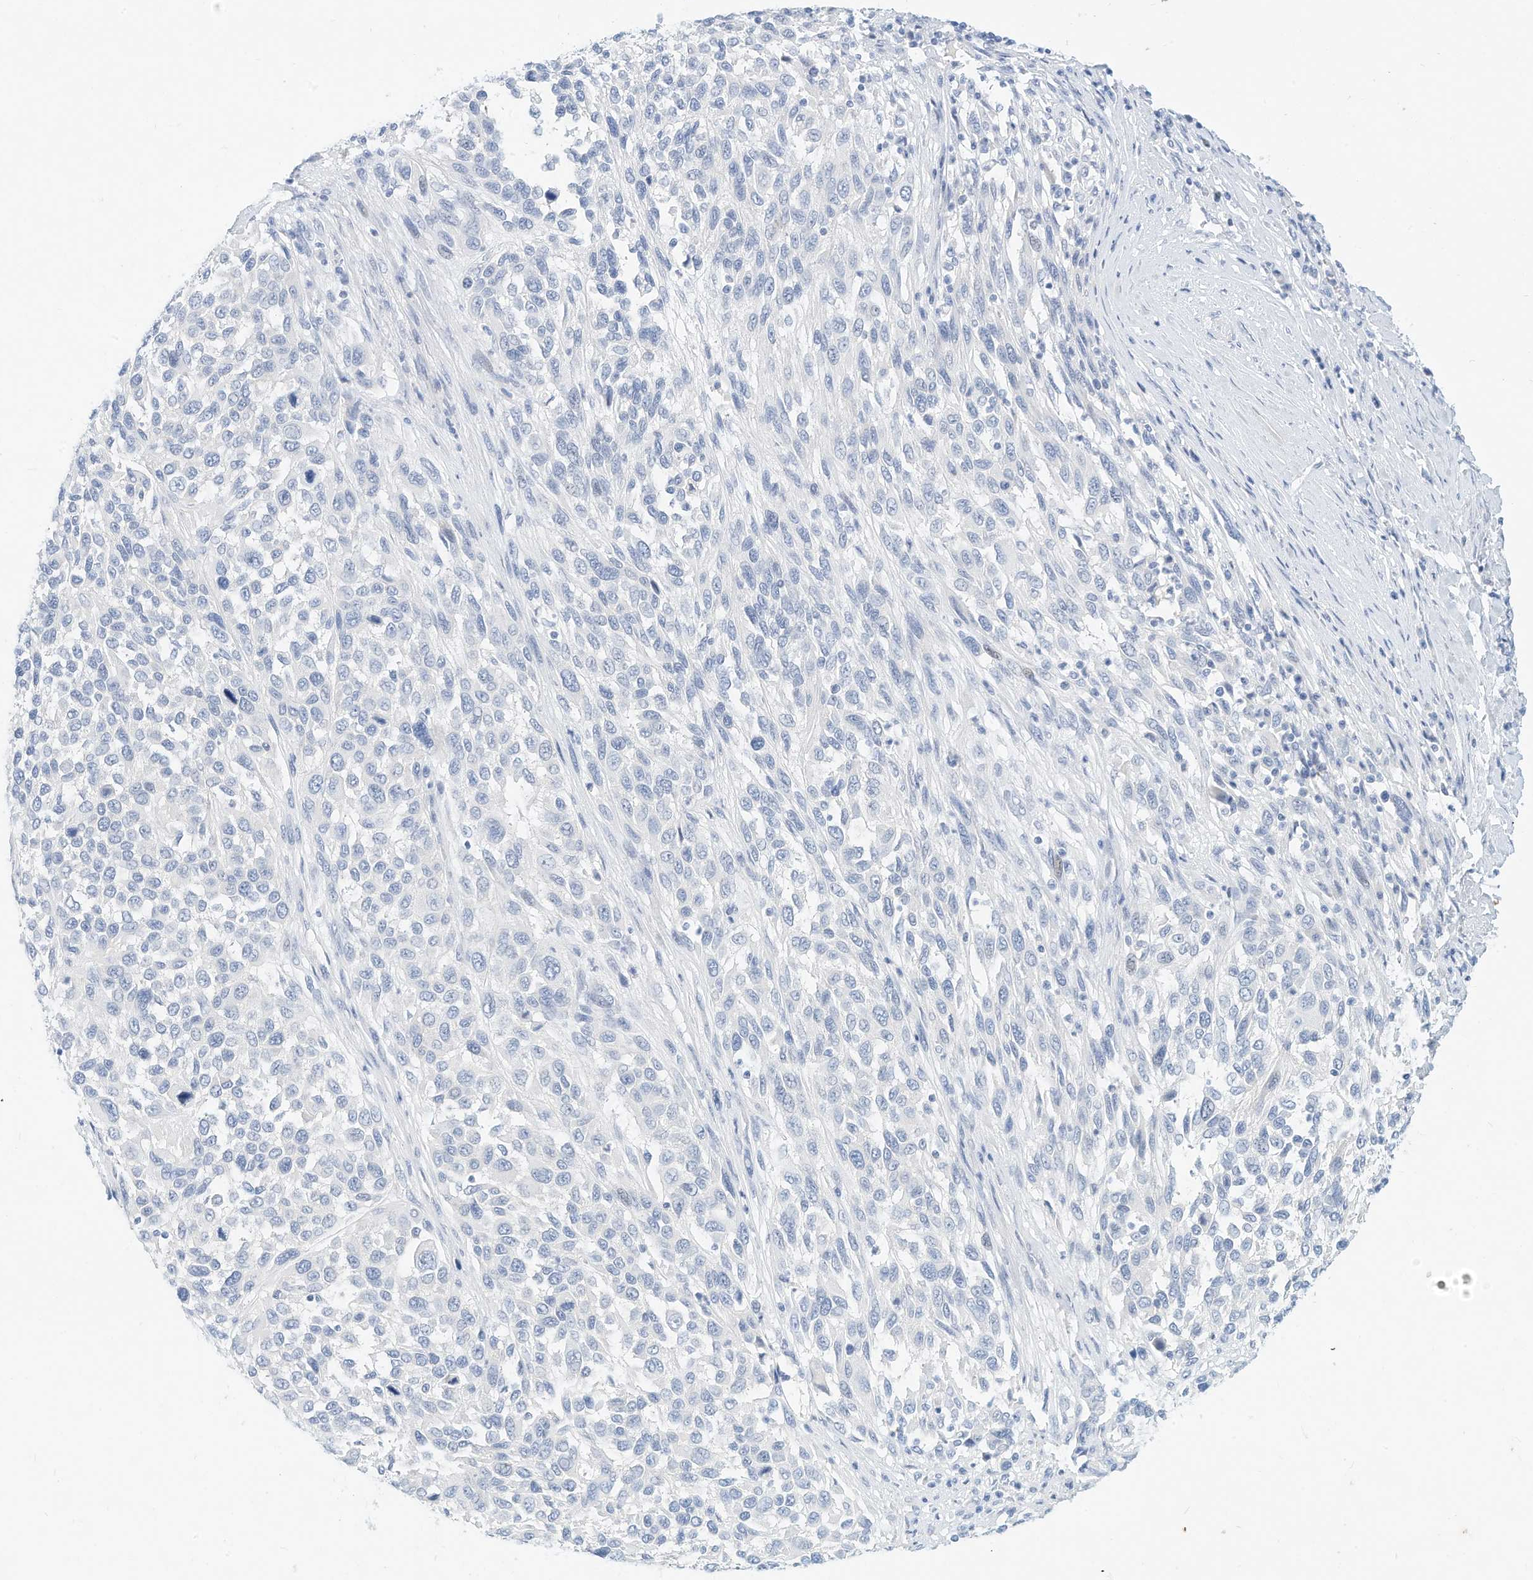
{"staining": {"intensity": "negative", "quantity": "none", "location": "none"}, "tissue": "melanoma", "cell_type": "Tumor cells", "image_type": "cancer", "snomed": [{"axis": "morphology", "description": "Malignant melanoma, Metastatic site"}, {"axis": "topography", "description": "Lymph node"}], "caption": "A high-resolution micrograph shows immunohistochemistry (IHC) staining of melanoma, which shows no significant positivity in tumor cells. (DAB (3,3'-diaminobenzidine) IHC, high magnification).", "gene": "SPOCD1", "patient": {"sex": "male", "age": 61}}